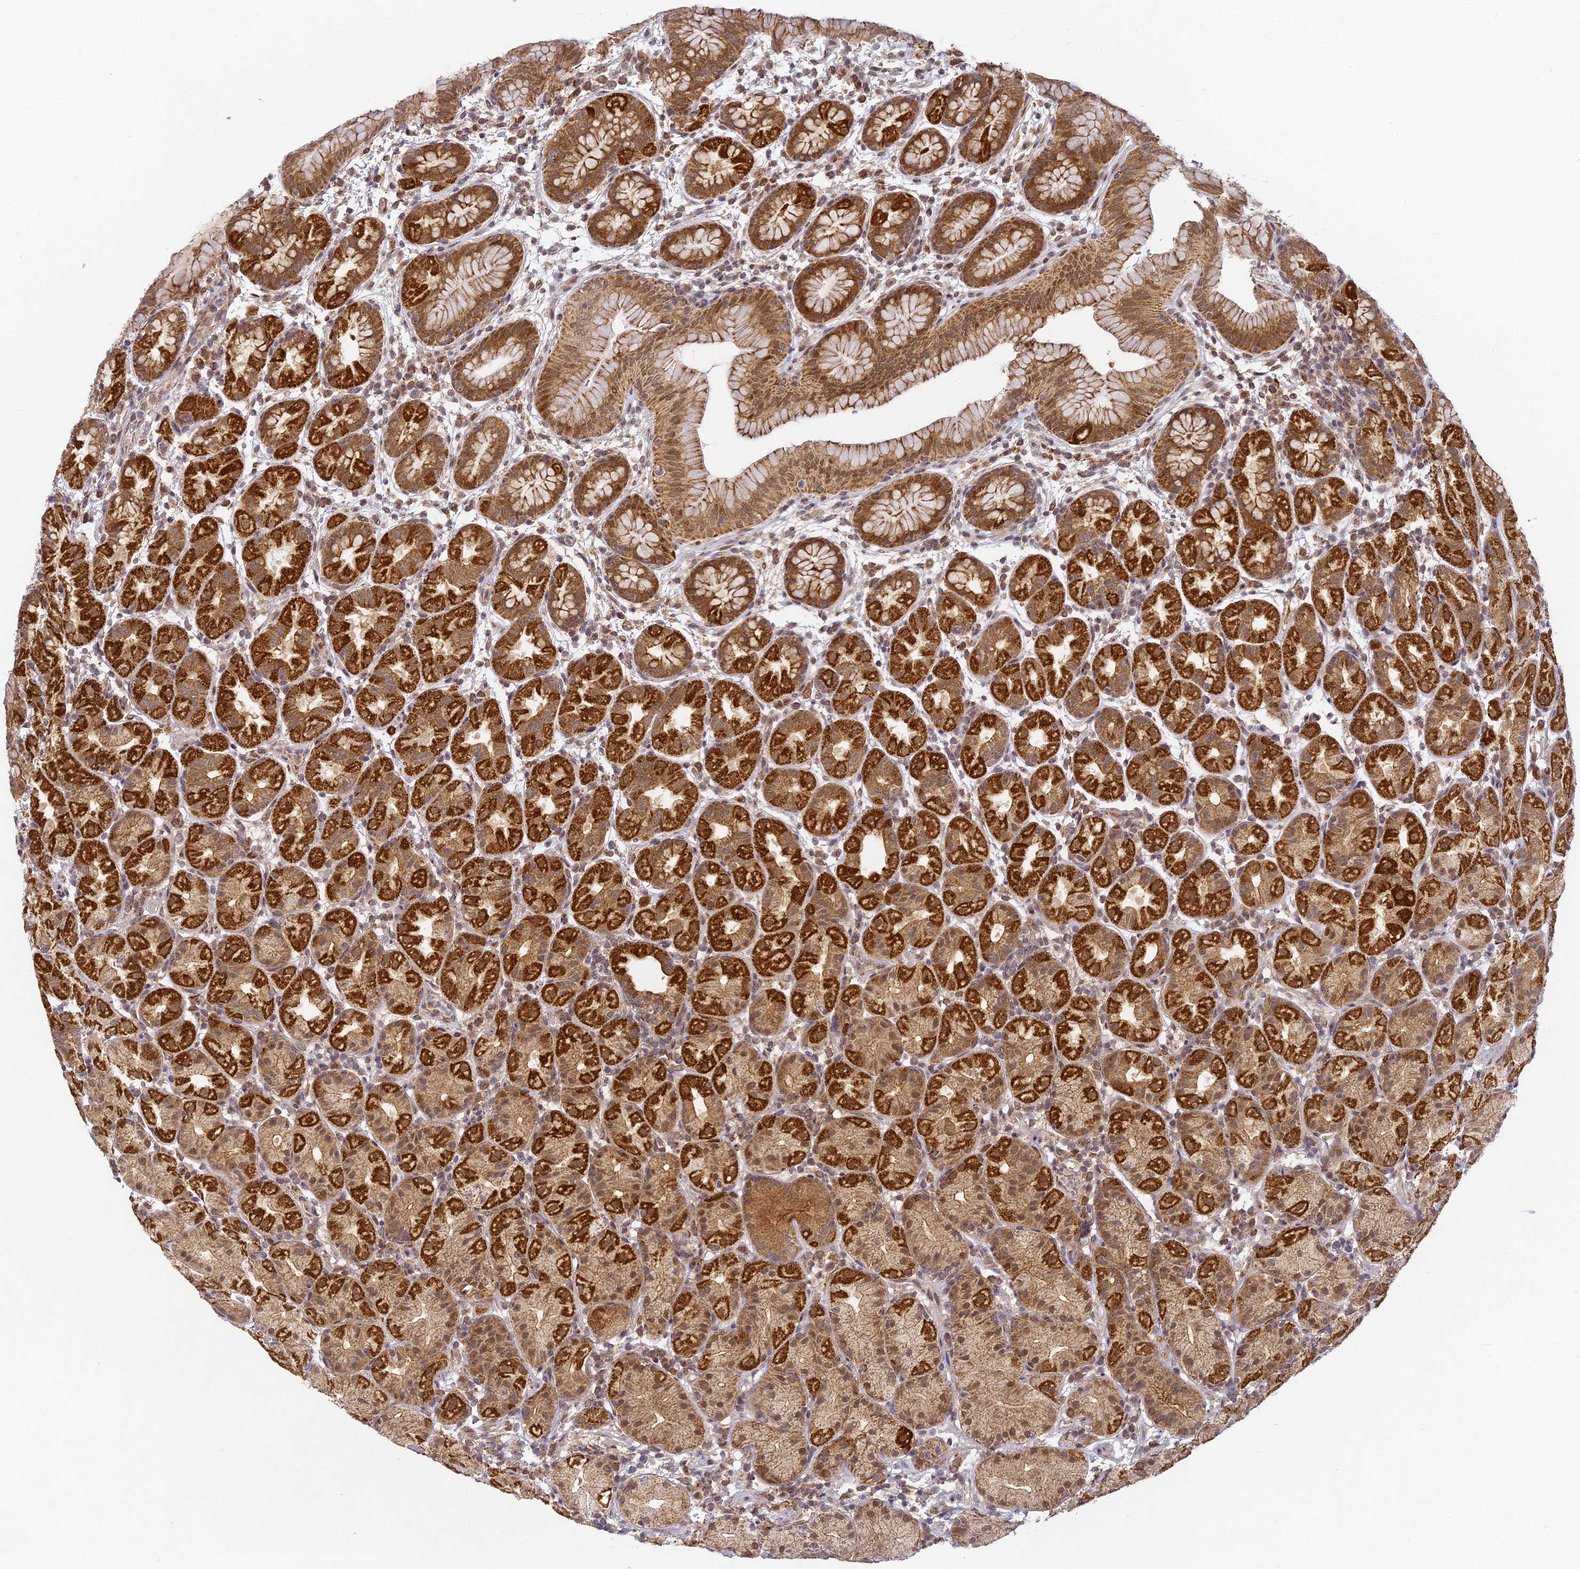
{"staining": {"intensity": "strong", "quantity": ">75%", "location": "cytoplasmic/membranous,nuclear"}, "tissue": "stomach", "cell_type": "Glandular cells", "image_type": "normal", "snomed": [{"axis": "morphology", "description": "Normal tissue, NOS"}, {"axis": "topography", "description": "Stomach"}], "caption": "An immunohistochemistry micrograph of benign tissue is shown. Protein staining in brown shows strong cytoplasmic/membranous,nuclear positivity in stomach within glandular cells. Using DAB (brown) and hematoxylin (blue) stains, captured at high magnification using brightfield microscopy.", "gene": "DNAAF10", "patient": {"sex": "female", "age": 79}}